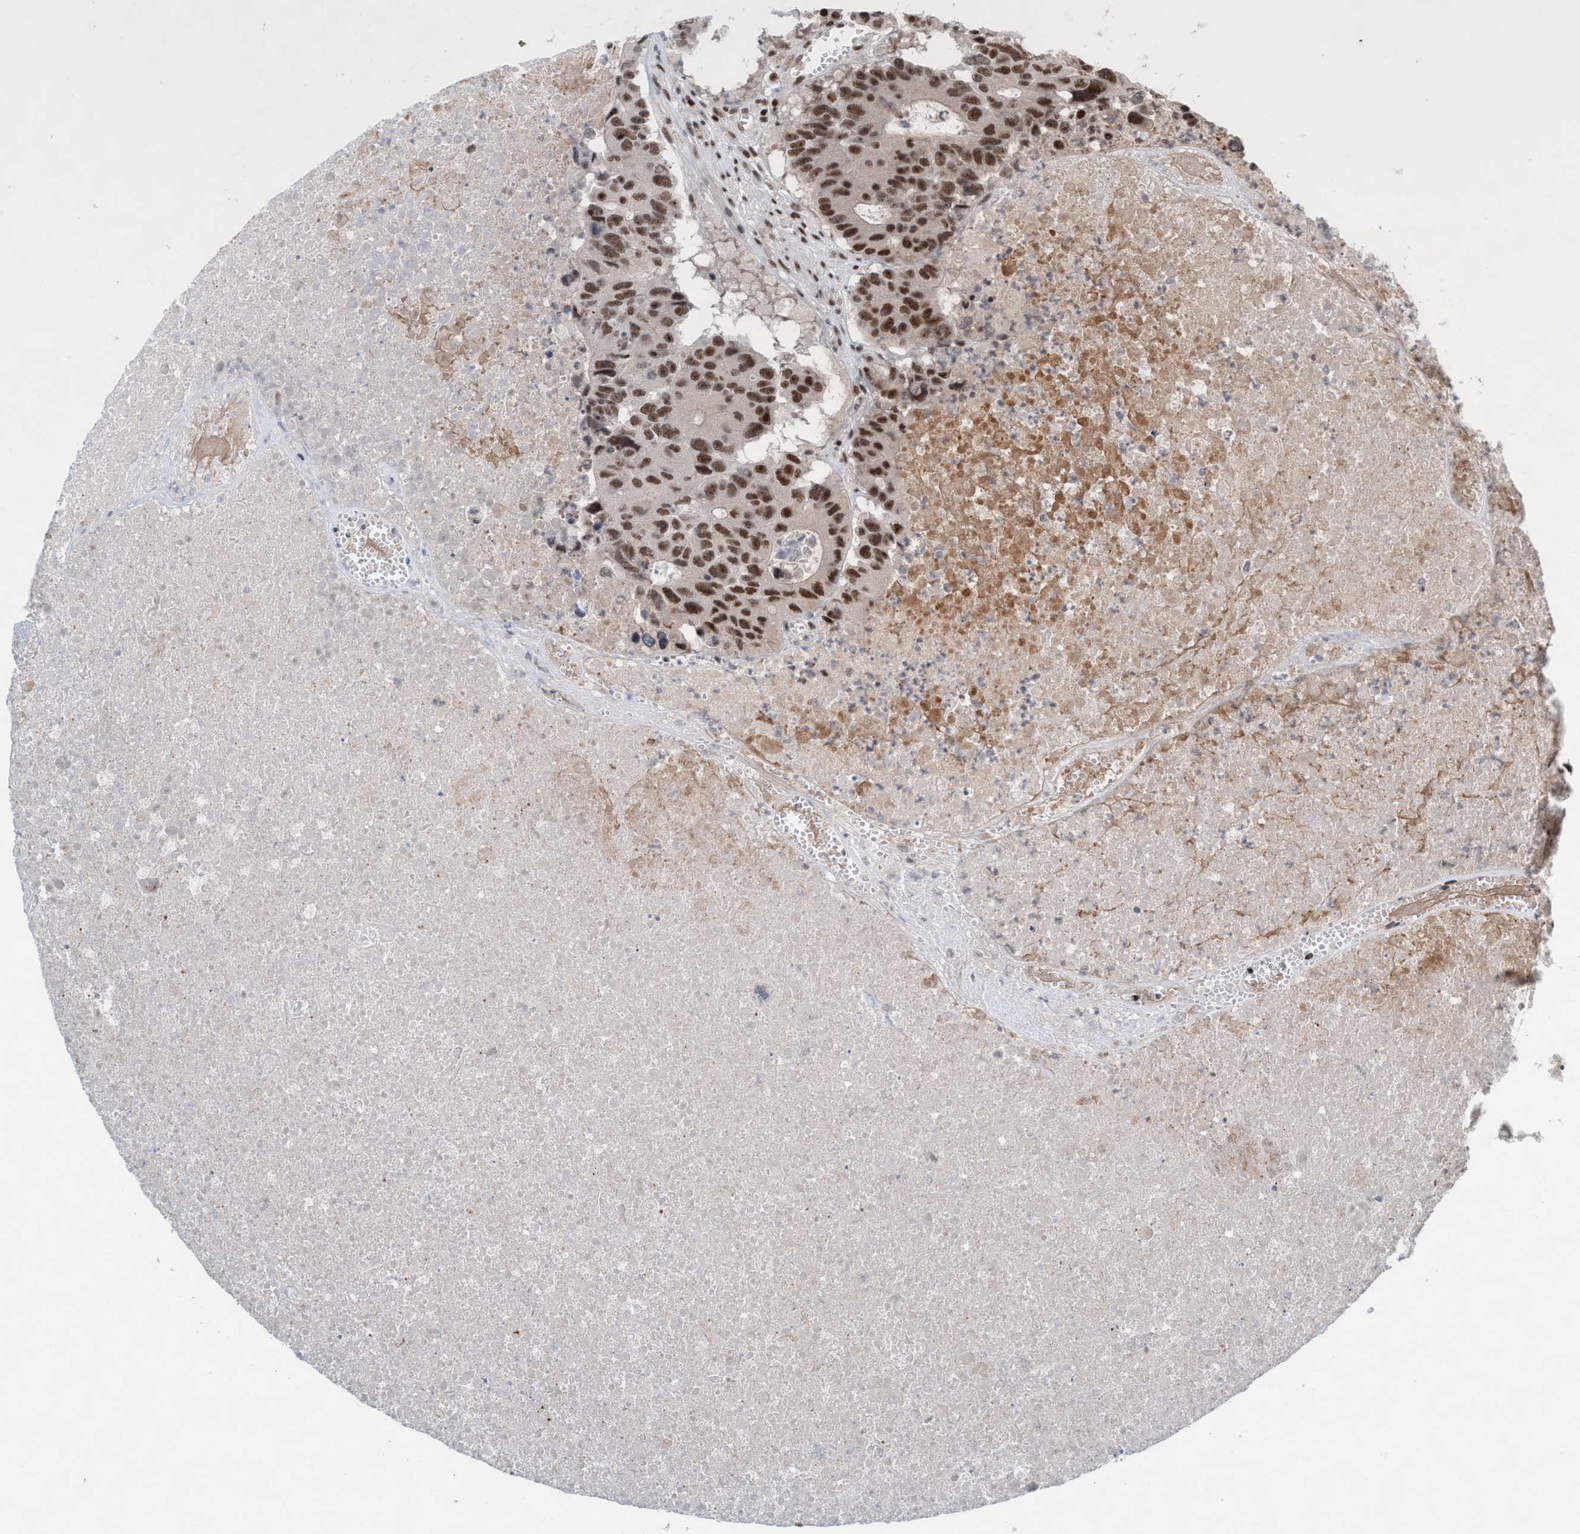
{"staining": {"intensity": "strong", "quantity": ">75%", "location": "nuclear"}, "tissue": "colorectal cancer", "cell_type": "Tumor cells", "image_type": "cancer", "snomed": [{"axis": "morphology", "description": "Adenocarcinoma, NOS"}, {"axis": "topography", "description": "Colon"}], "caption": "Tumor cells display strong nuclear expression in approximately >75% of cells in colorectal cancer.", "gene": "SMCR8", "patient": {"sex": "male", "age": 87}}